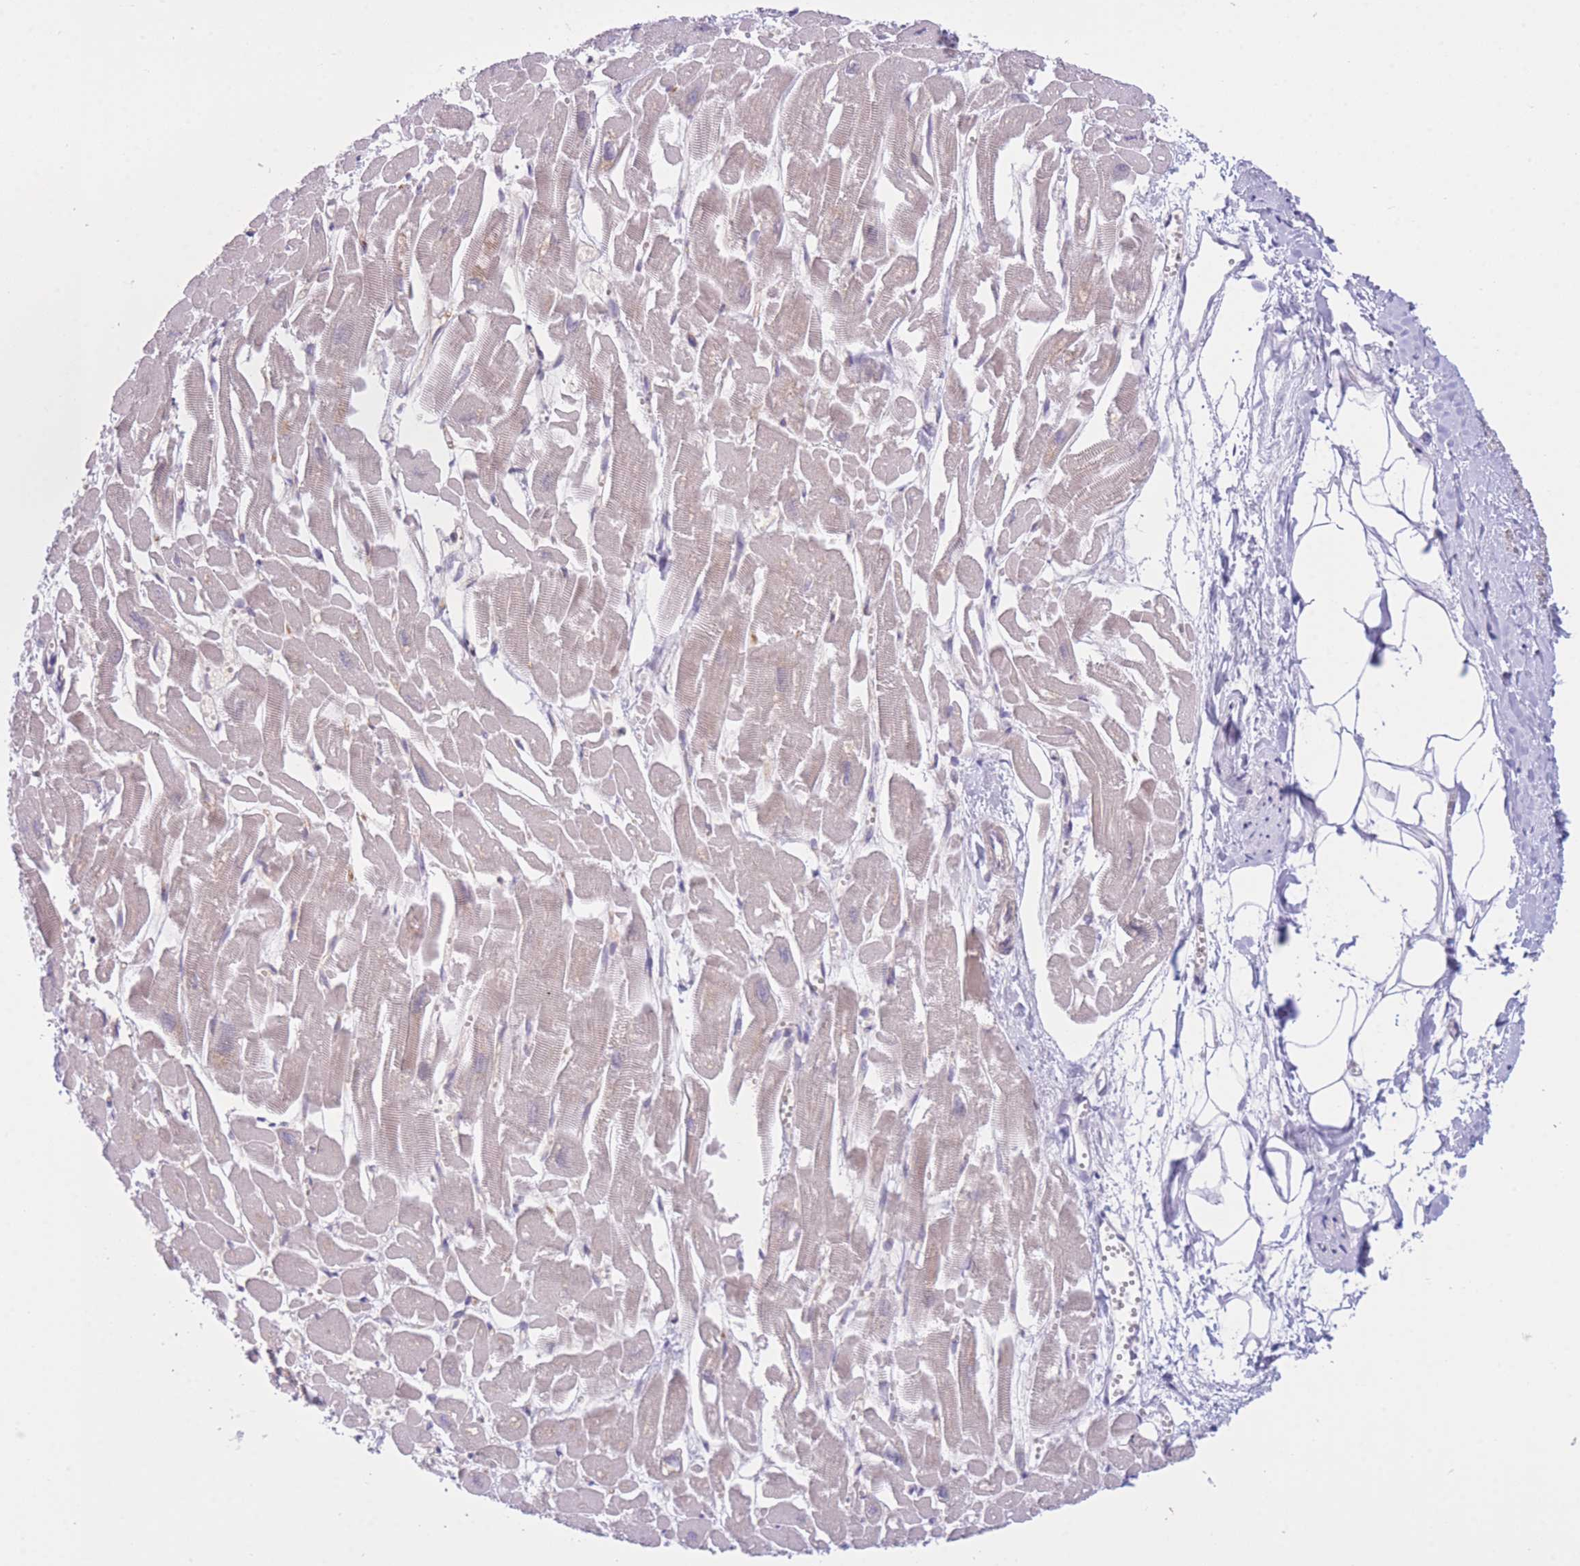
{"staining": {"intensity": "moderate", "quantity": "25%-75%", "location": "cytoplasmic/membranous"}, "tissue": "heart muscle", "cell_type": "Cardiomyocytes", "image_type": "normal", "snomed": [{"axis": "morphology", "description": "Normal tissue, NOS"}, {"axis": "topography", "description": "Heart"}], "caption": "Immunohistochemistry (IHC) staining of normal heart muscle, which demonstrates medium levels of moderate cytoplasmic/membranous staining in approximately 25%-75% of cardiomyocytes indicating moderate cytoplasmic/membranous protein positivity. The staining was performed using DAB (brown) for protein detection and nuclei were counterstained in hematoxylin (blue).", "gene": "CDC25B", "patient": {"sex": "male", "age": 54}}